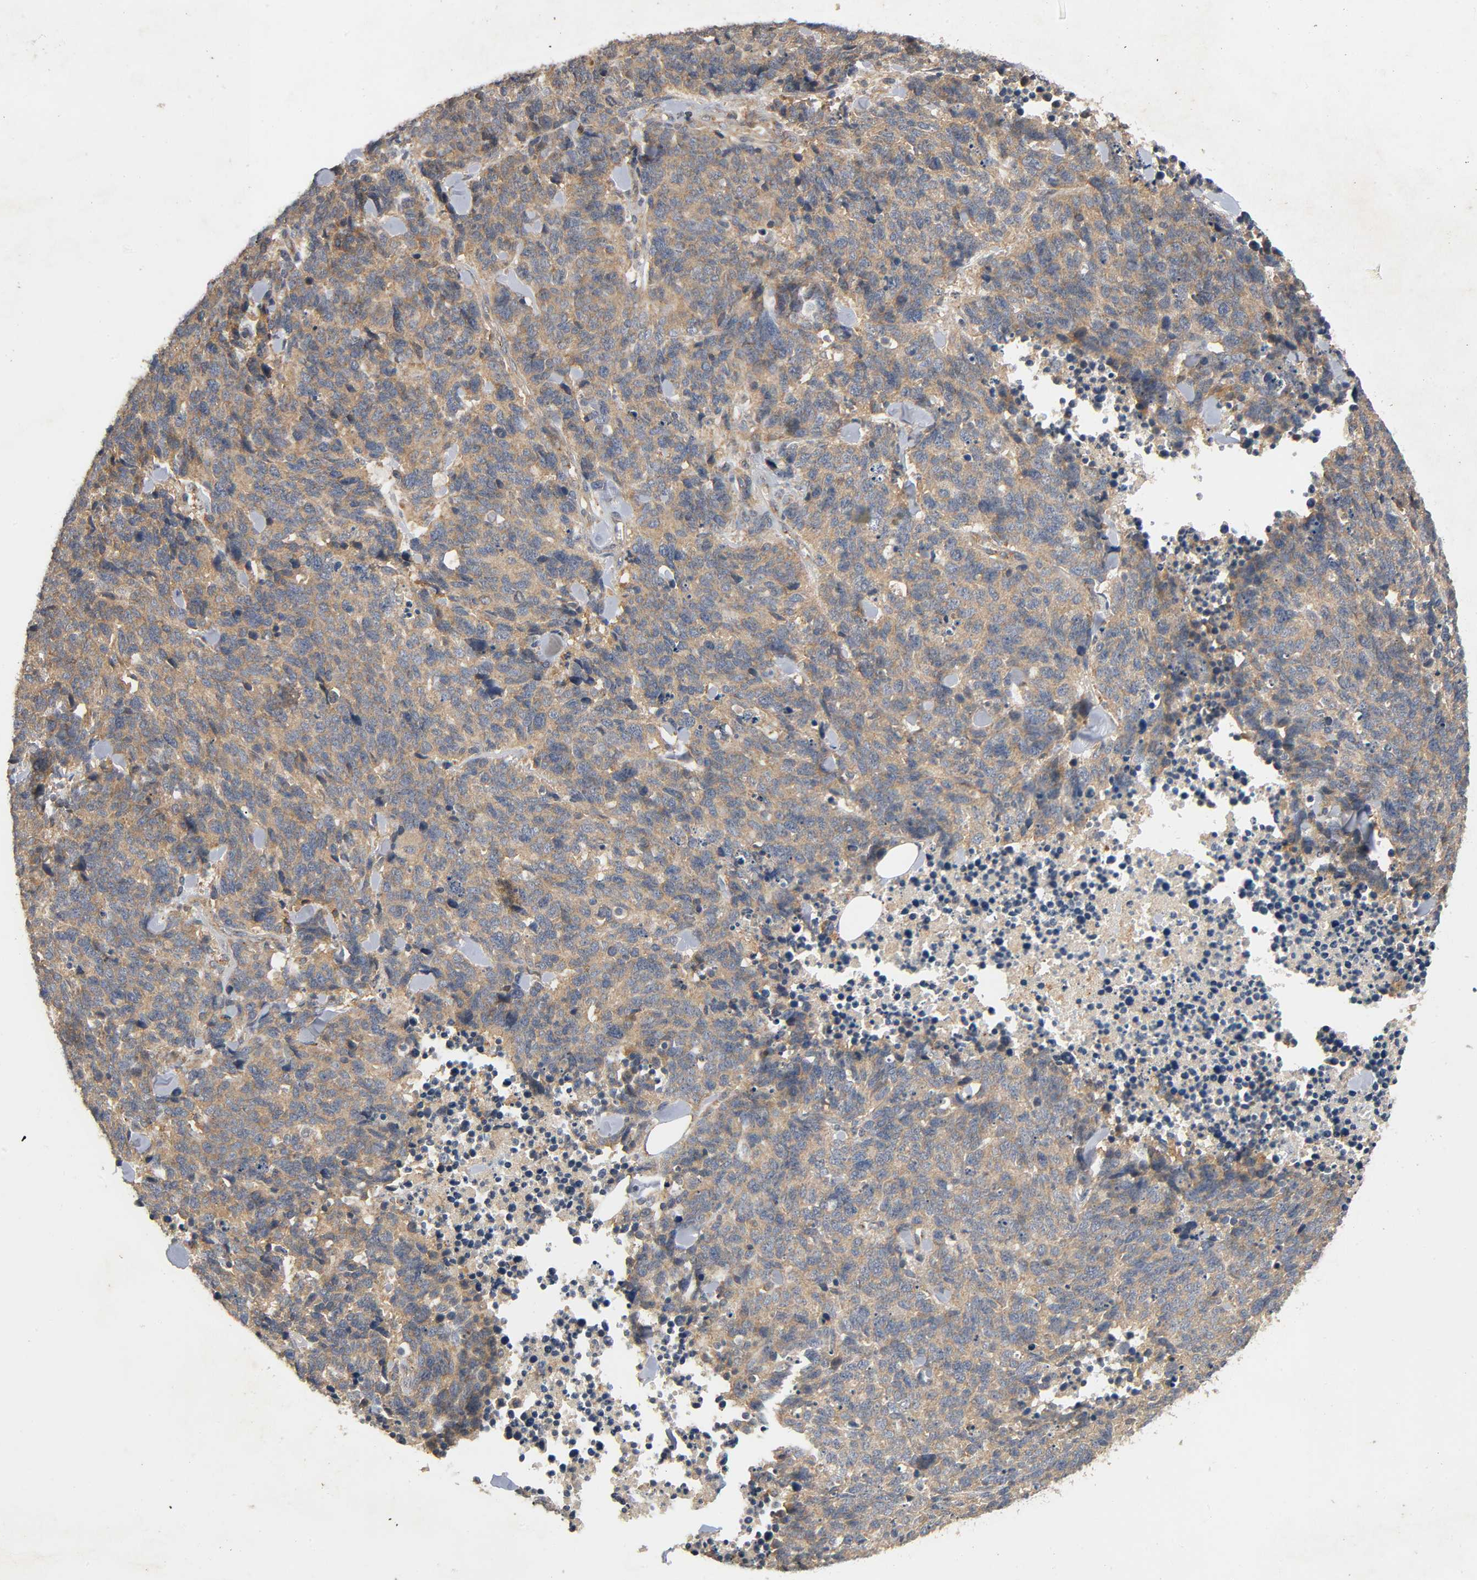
{"staining": {"intensity": "moderate", "quantity": ">75%", "location": "cytoplasmic/membranous"}, "tissue": "lung cancer", "cell_type": "Tumor cells", "image_type": "cancer", "snomed": [{"axis": "morphology", "description": "Neoplasm, malignant, NOS"}, {"axis": "topography", "description": "Lung"}], "caption": "Immunohistochemical staining of human lung neoplasm (malignant) reveals moderate cytoplasmic/membranous protein staining in about >75% of tumor cells.", "gene": "IKBKB", "patient": {"sex": "female", "age": 58}}